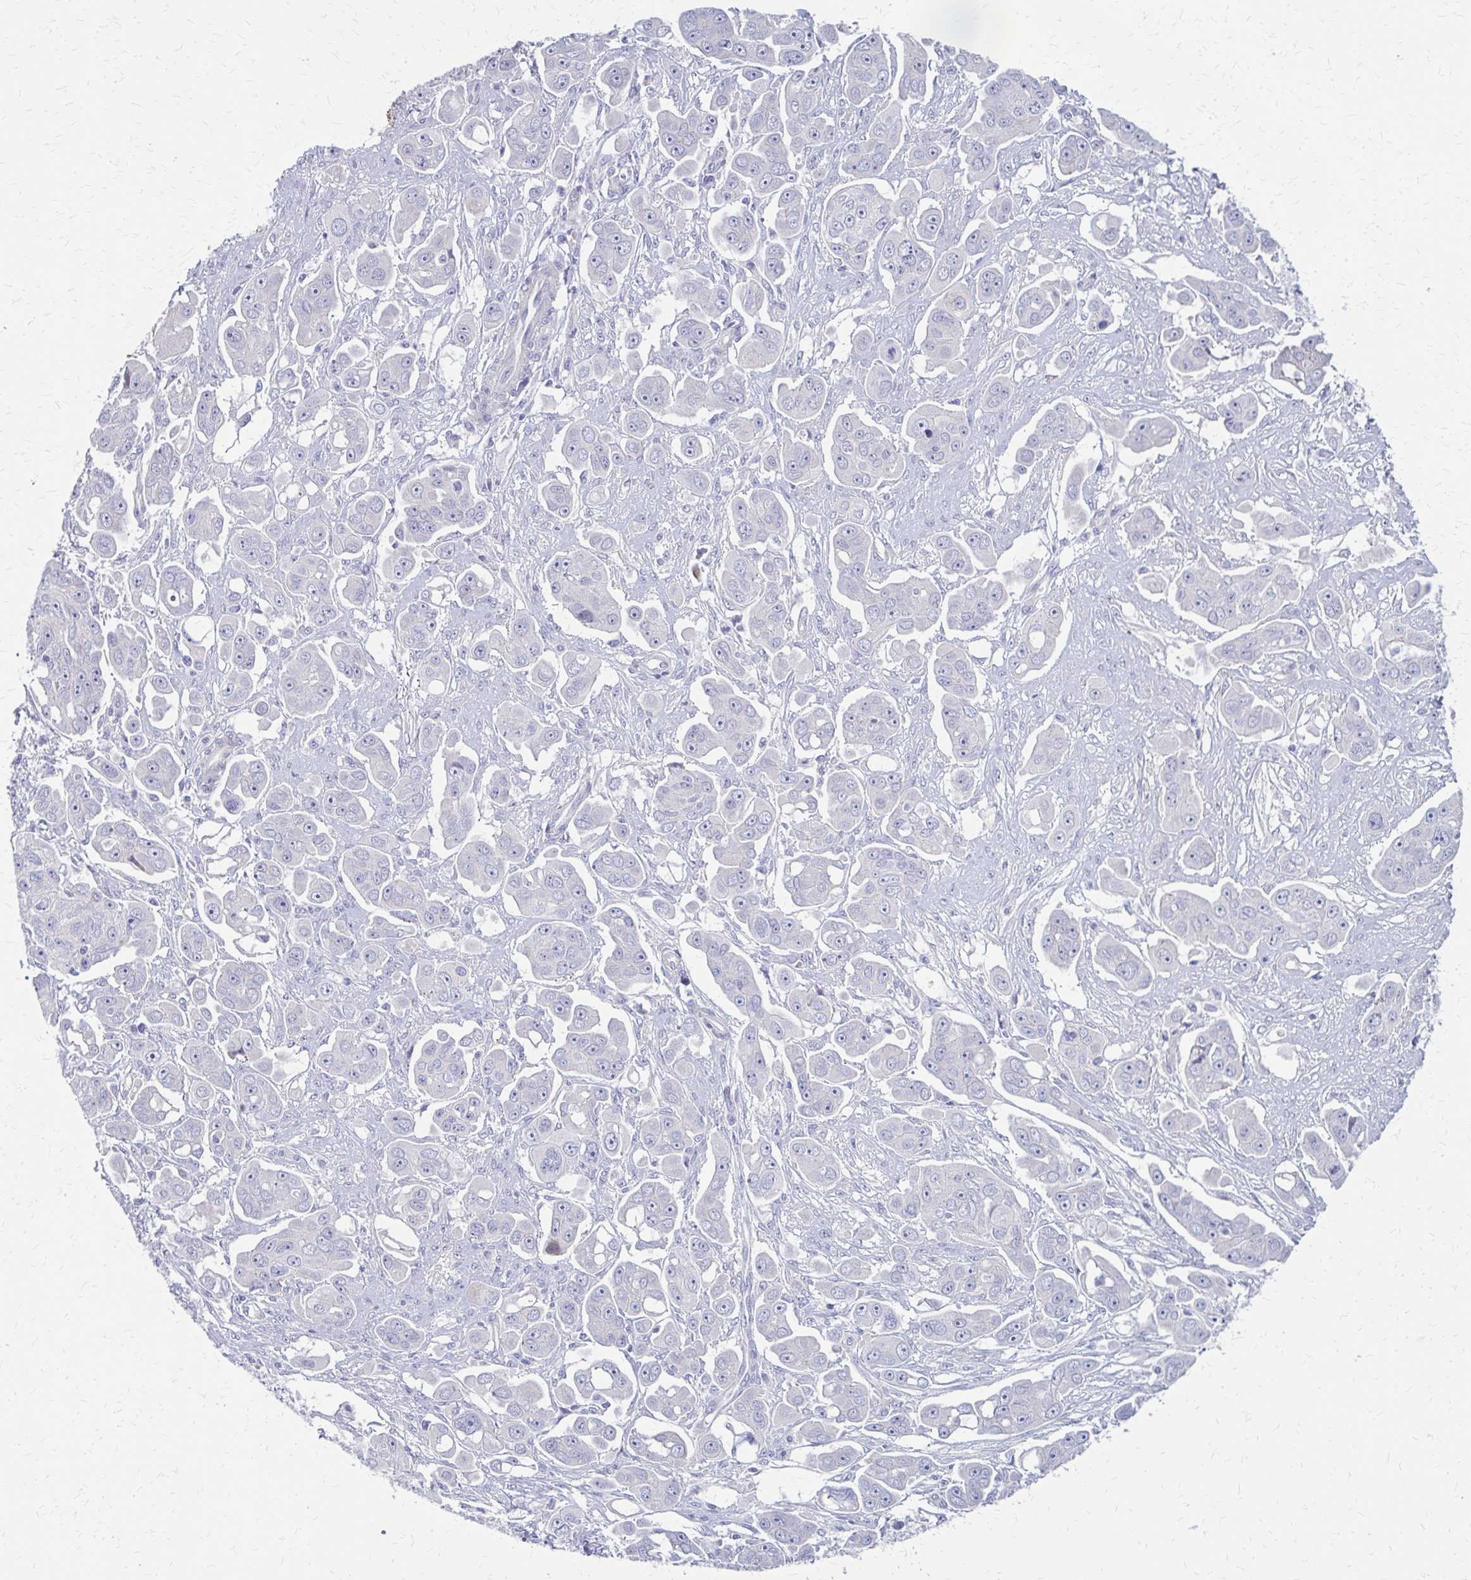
{"staining": {"intensity": "negative", "quantity": "none", "location": "none"}, "tissue": "ovarian cancer", "cell_type": "Tumor cells", "image_type": "cancer", "snomed": [{"axis": "morphology", "description": "Carcinoma, endometroid"}, {"axis": "topography", "description": "Ovary"}], "caption": "Ovarian cancer was stained to show a protein in brown. There is no significant positivity in tumor cells.", "gene": "GLYATL2", "patient": {"sex": "female", "age": 70}}